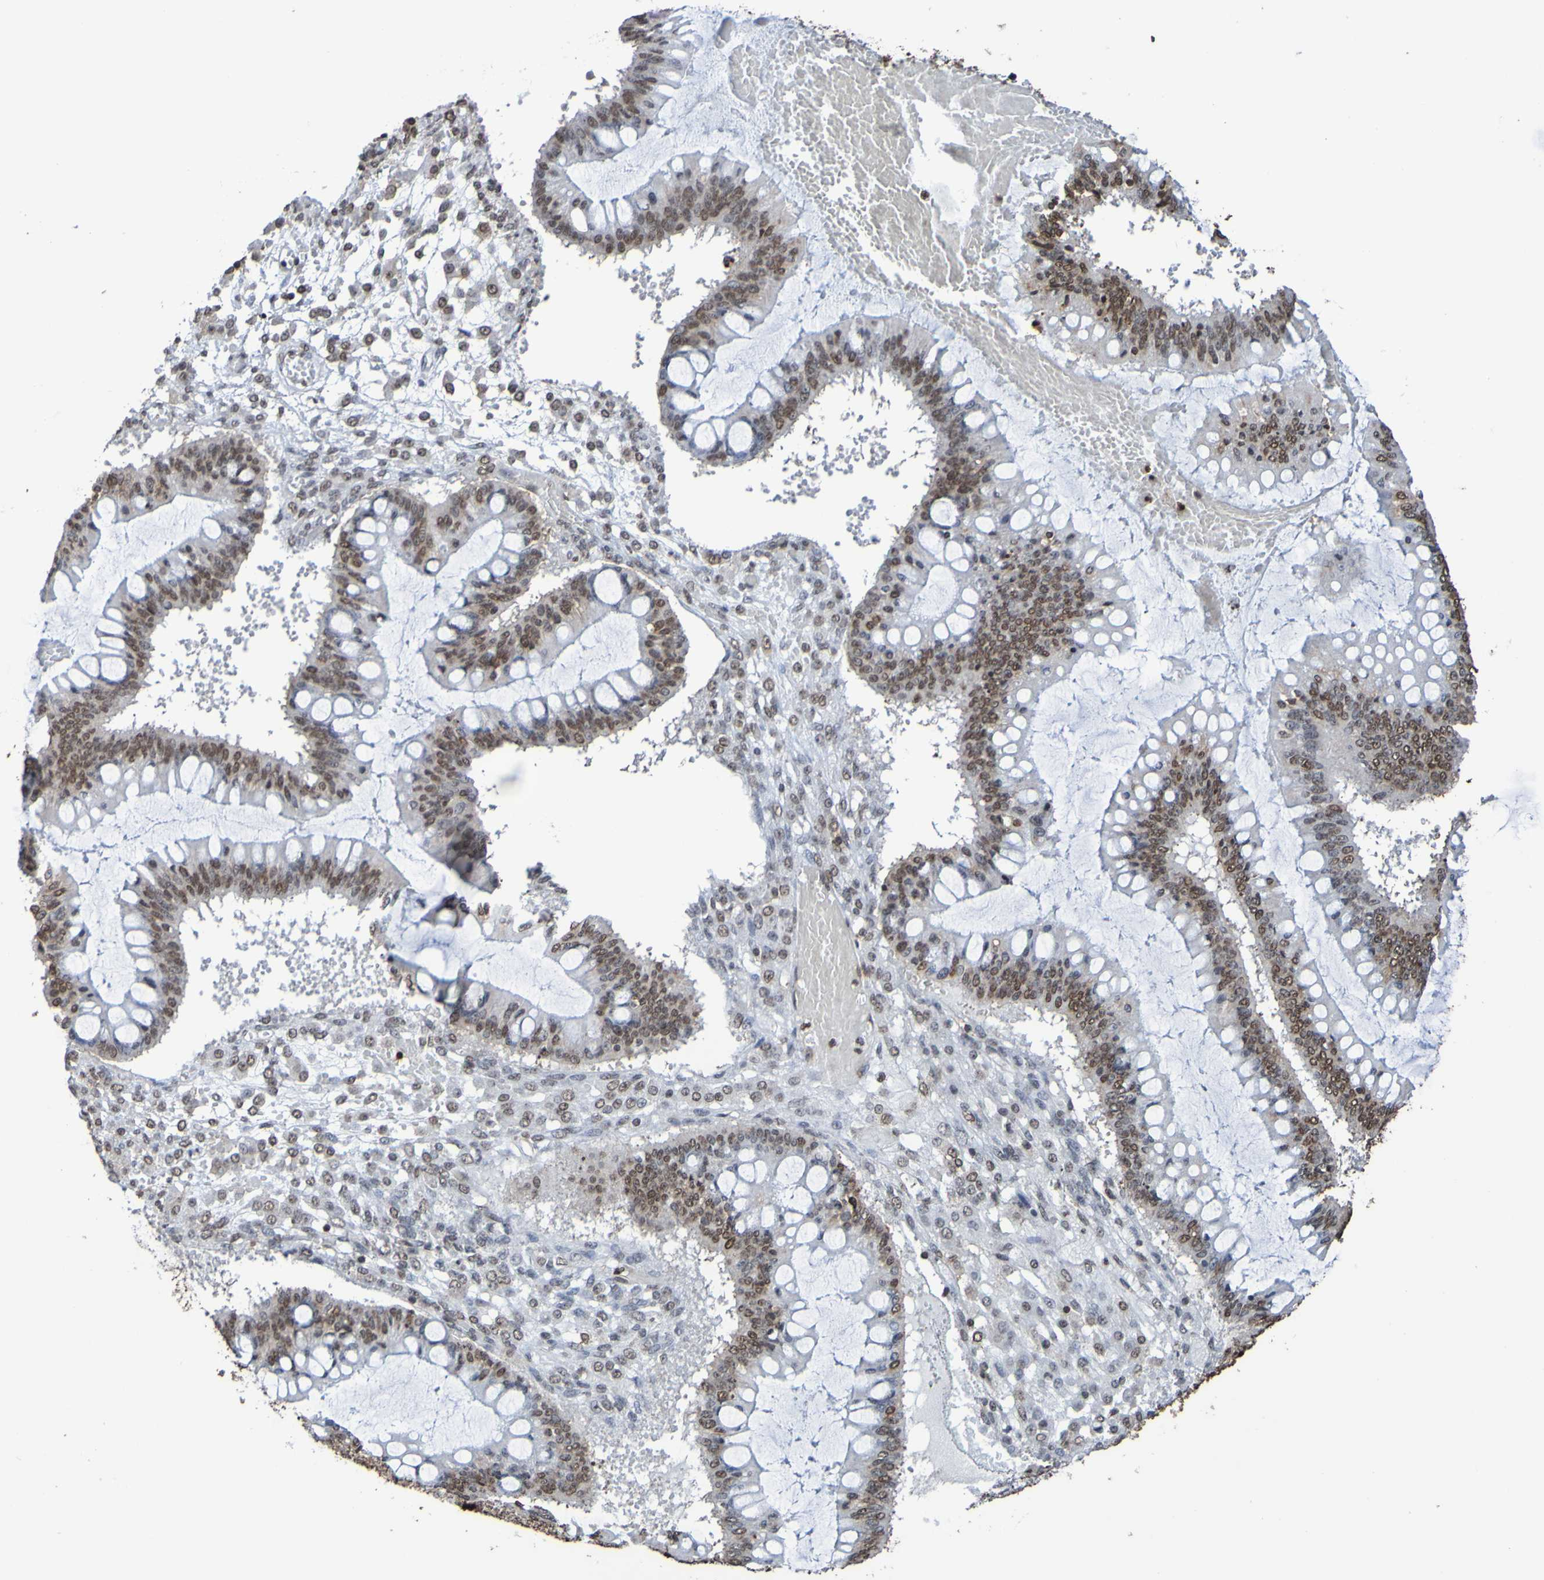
{"staining": {"intensity": "weak", "quantity": ">75%", "location": "nuclear"}, "tissue": "ovarian cancer", "cell_type": "Tumor cells", "image_type": "cancer", "snomed": [{"axis": "morphology", "description": "Cystadenocarcinoma, mucinous, NOS"}, {"axis": "topography", "description": "Ovary"}], "caption": "Human ovarian cancer stained for a protein (brown) shows weak nuclear positive expression in approximately >75% of tumor cells.", "gene": "GFI1", "patient": {"sex": "female", "age": 73}}